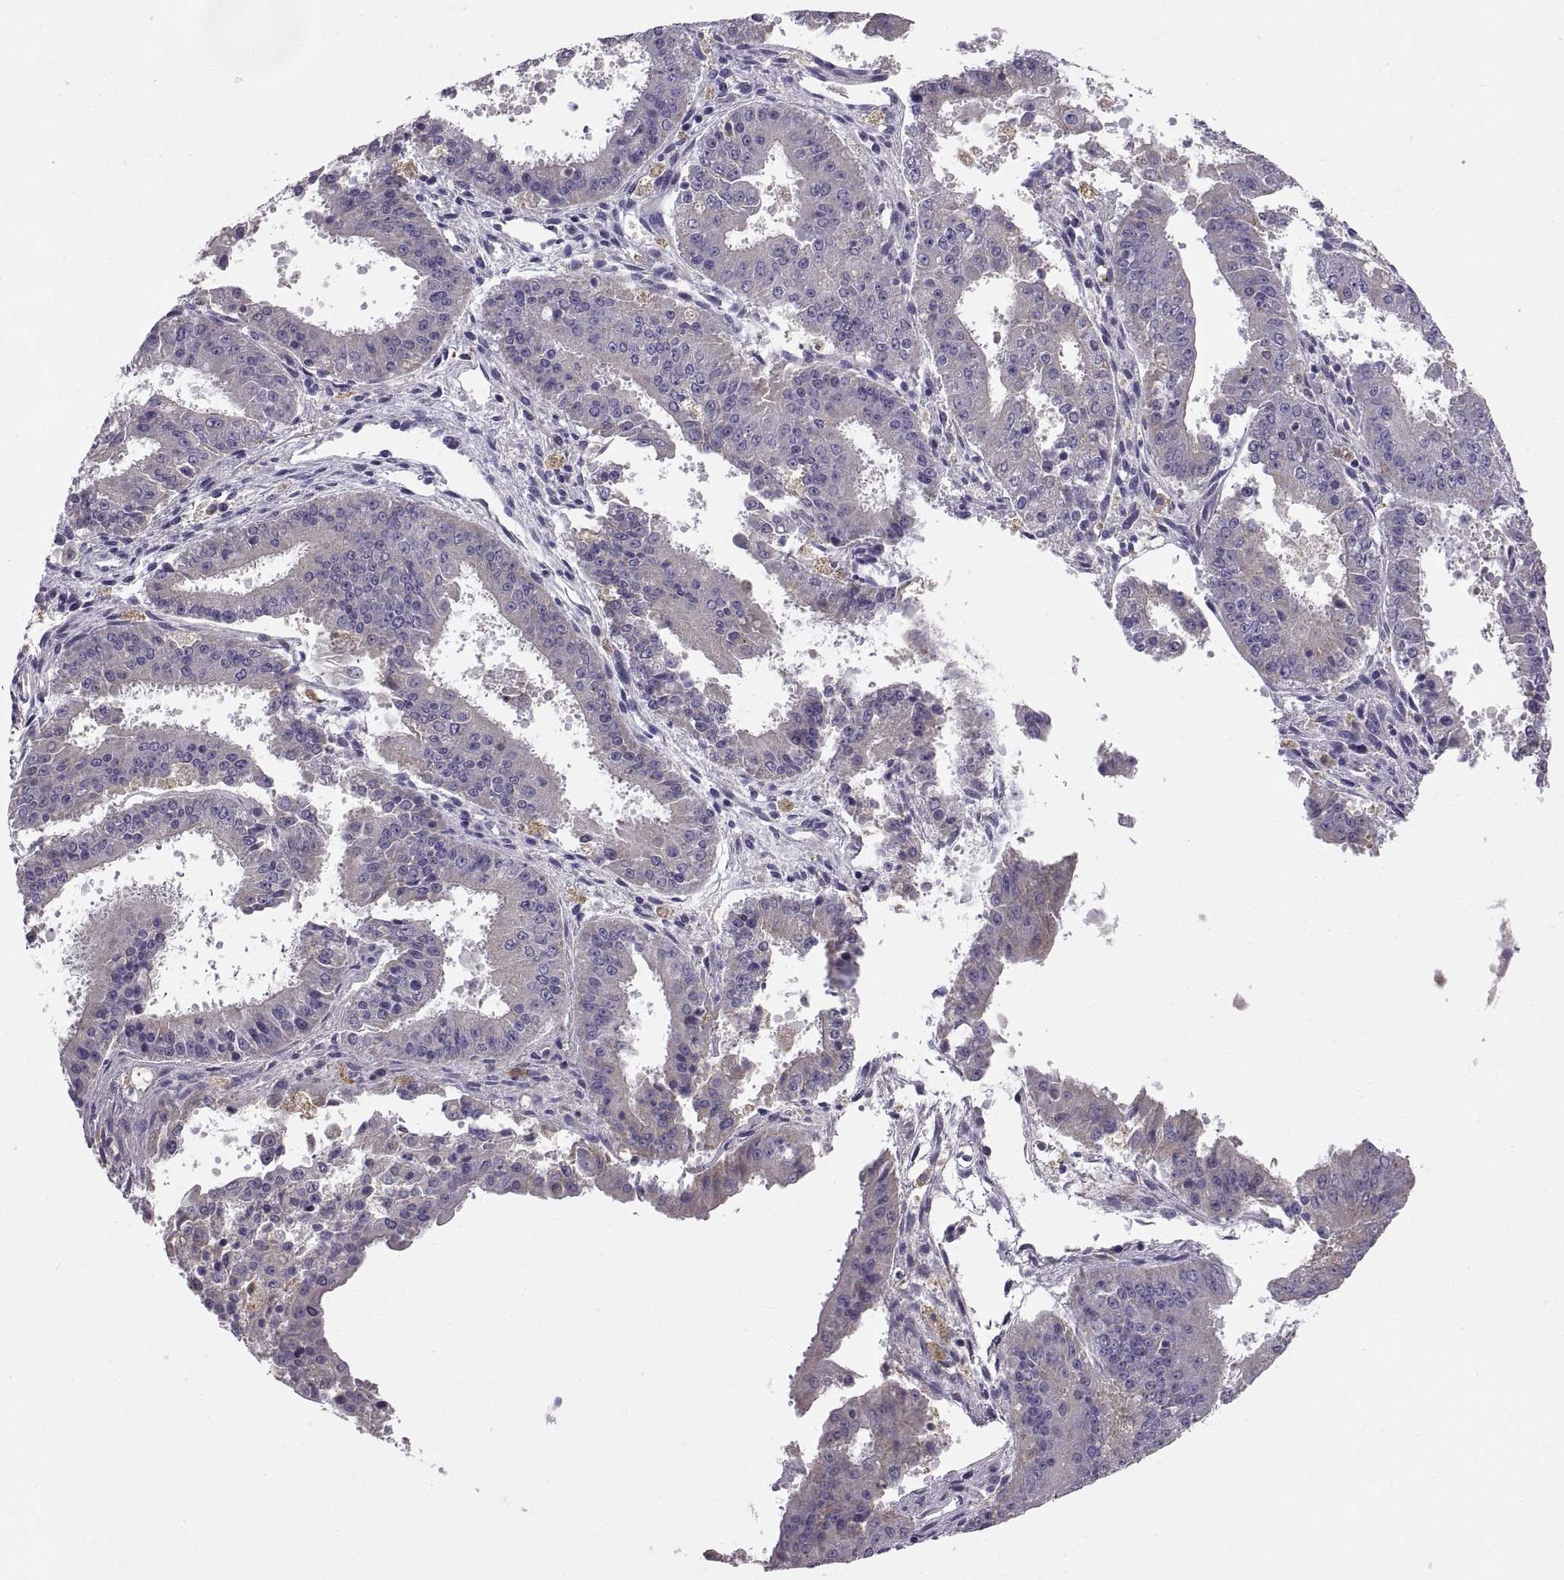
{"staining": {"intensity": "negative", "quantity": "none", "location": "none"}, "tissue": "ovarian cancer", "cell_type": "Tumor cells", "image_type": "cancer", "snomed": [{"axis": "morphology", "description": "Carcinoma, endometroid"}, {"axis": "topography", "description": "Ovary"}], "caption": "An image of human ovarian cancer (endometroid carcinoma) is negative for staining in tumor cells.", "gene": "ARSL", "patient": {"sex": "female", "age": 42}}